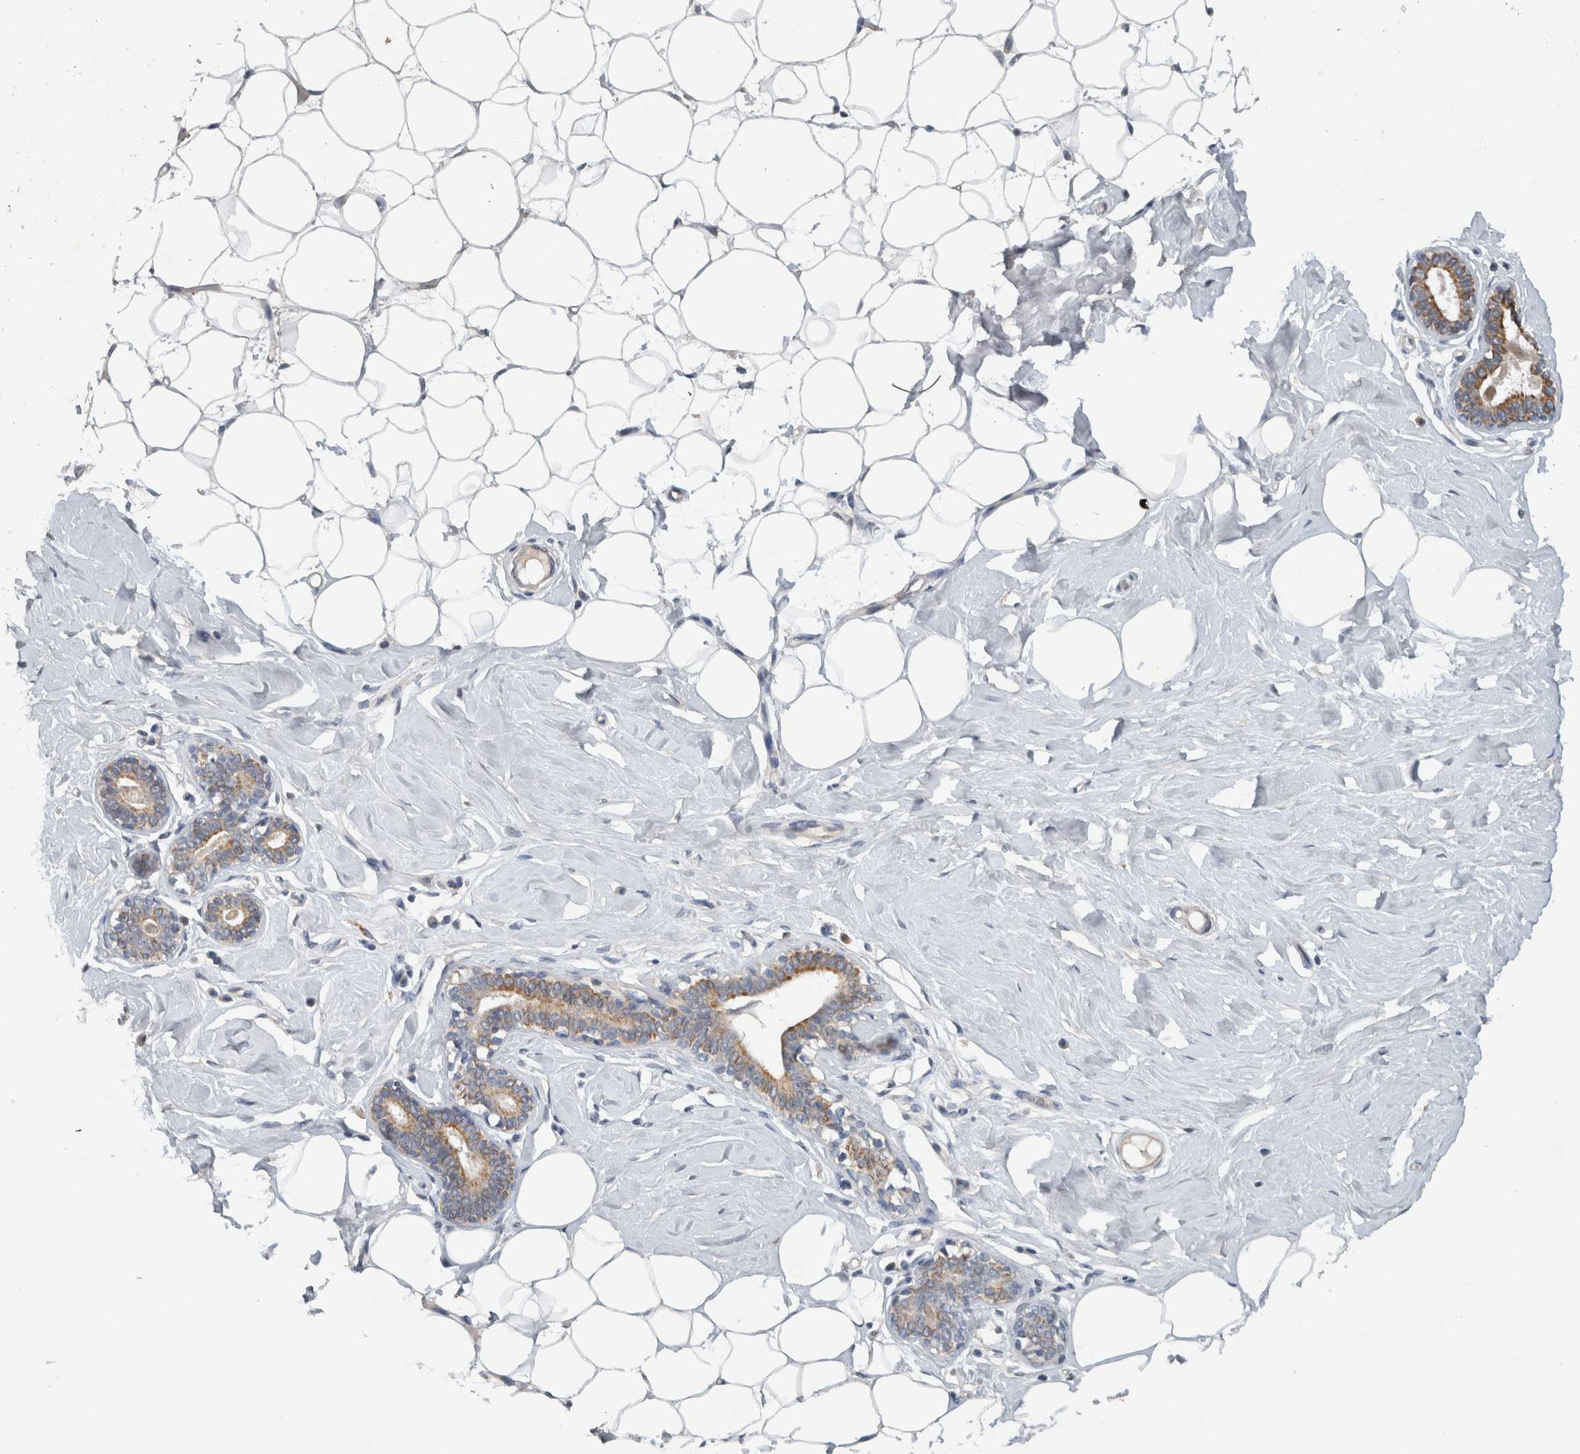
{"staining": {"intensity": "negative", "quantity": "none", "location": "none"}, "tissue": "breast", "cell_type": "Adipocytes", "image_type": "normal", "snomed": [{"axis": "morphology", "description": "Normal tissue, NOS"}, {"axis": "topography", "description": "Breast"}], "caption": "Adipocytes are negative for protein expression in benign human breast. Nuclei are stained in blue.", "gene": "HEXD", "patient": {"sex": "female", "age": 23}}